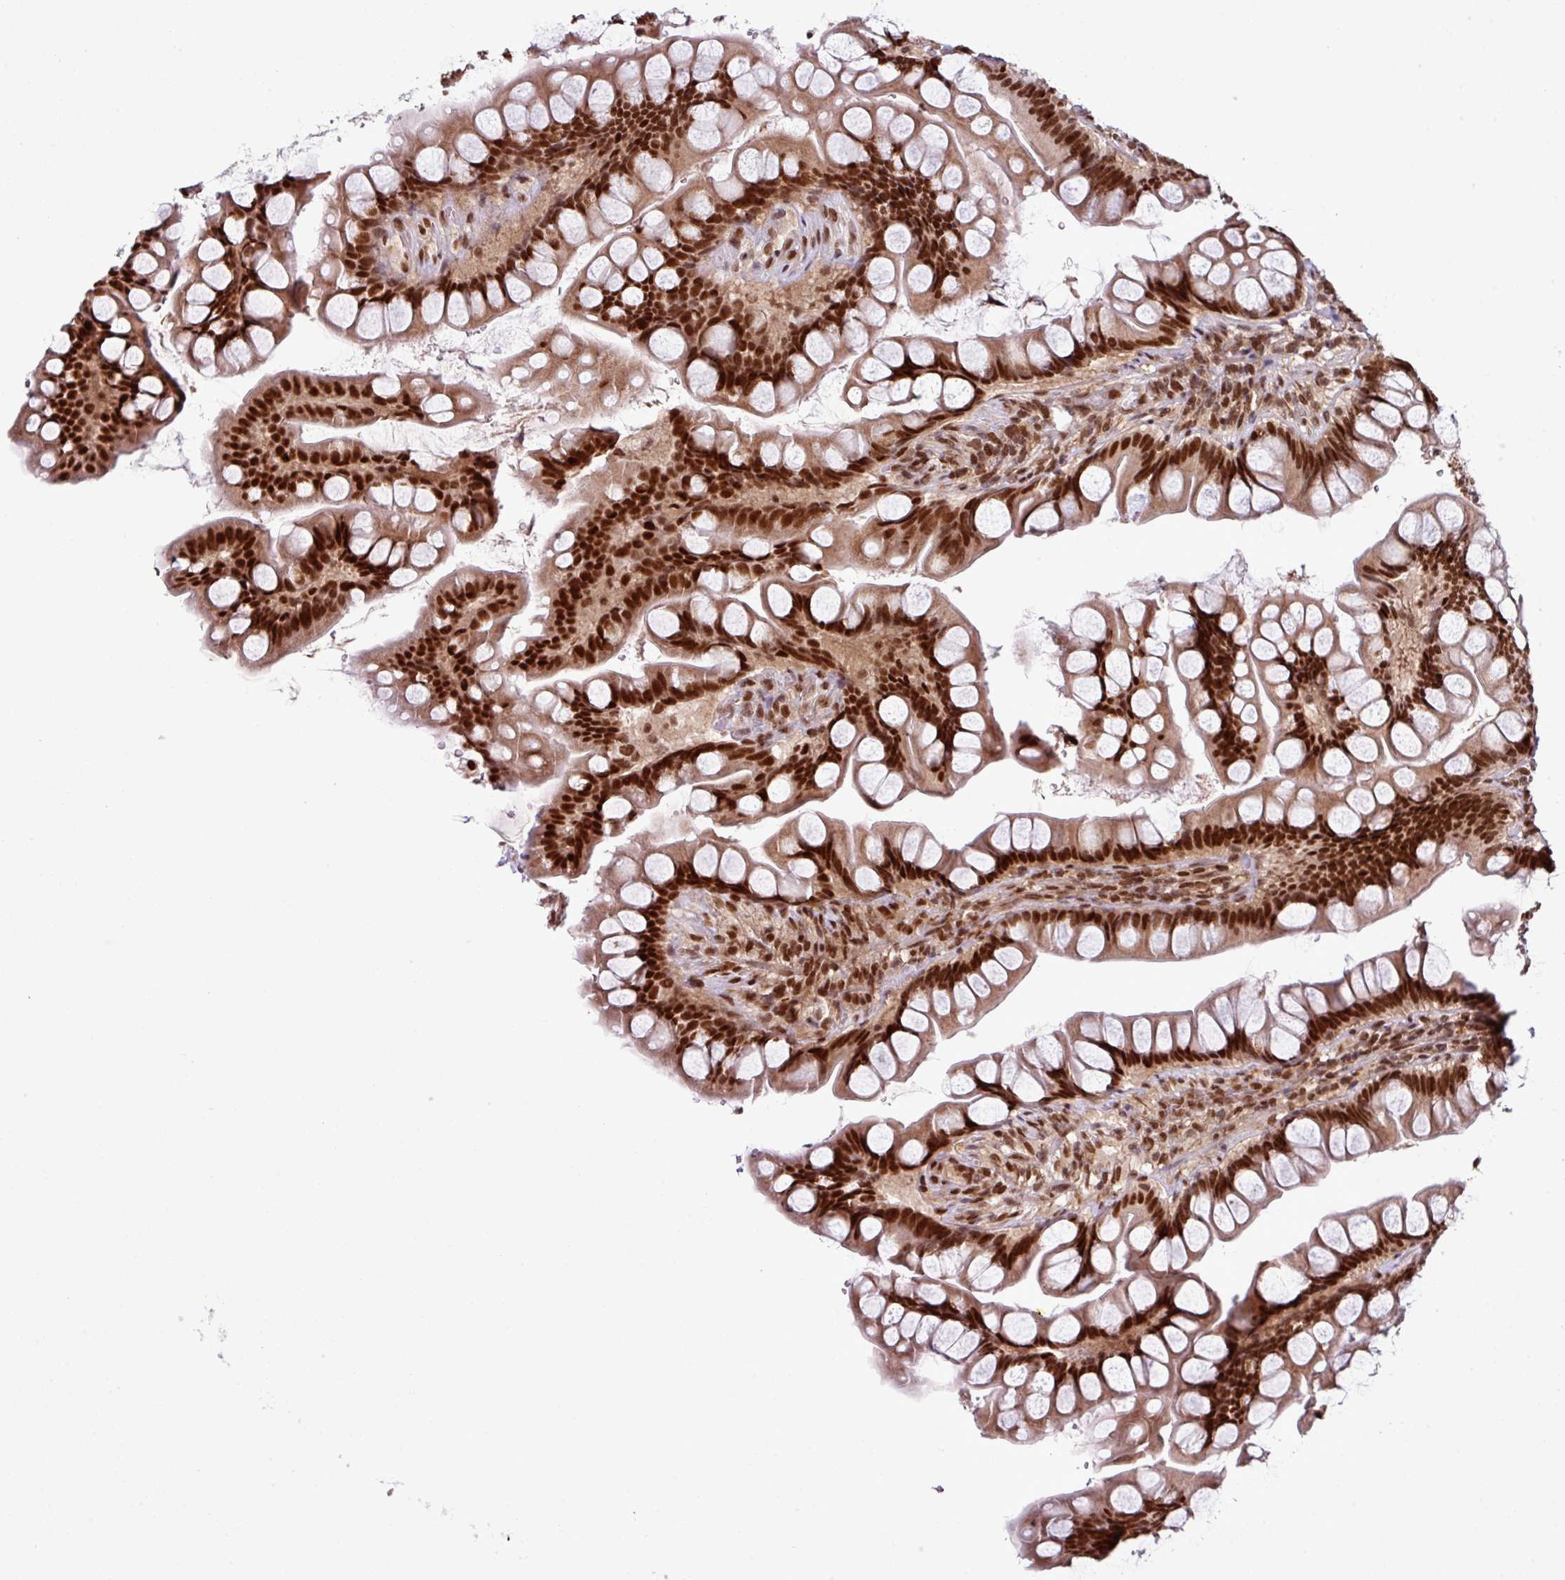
{"staining": {"intensity": "strong", "quantity": ">75%", "location": "cytoplasmic/membranous,nuclear"}, "tissue": "small intestine", "cell_type": "Glandular cells", "image_type": "normal", "snomed": [{"axis": "morphology", "description": "Normal tissue, NOS"}, {"axis": "topography", "description": "Small intestine"}], "caption": "A high amount of strong cytoplasmic/membranous,nuclear positivity is appreciated in approximately >75% of glandular cells in benign small intestine. (DAB IHC, brown staining for protein, blue staining for nuclei).", "gene": "MORF4L2", "patient": {"sex": "male", "age": 70}}